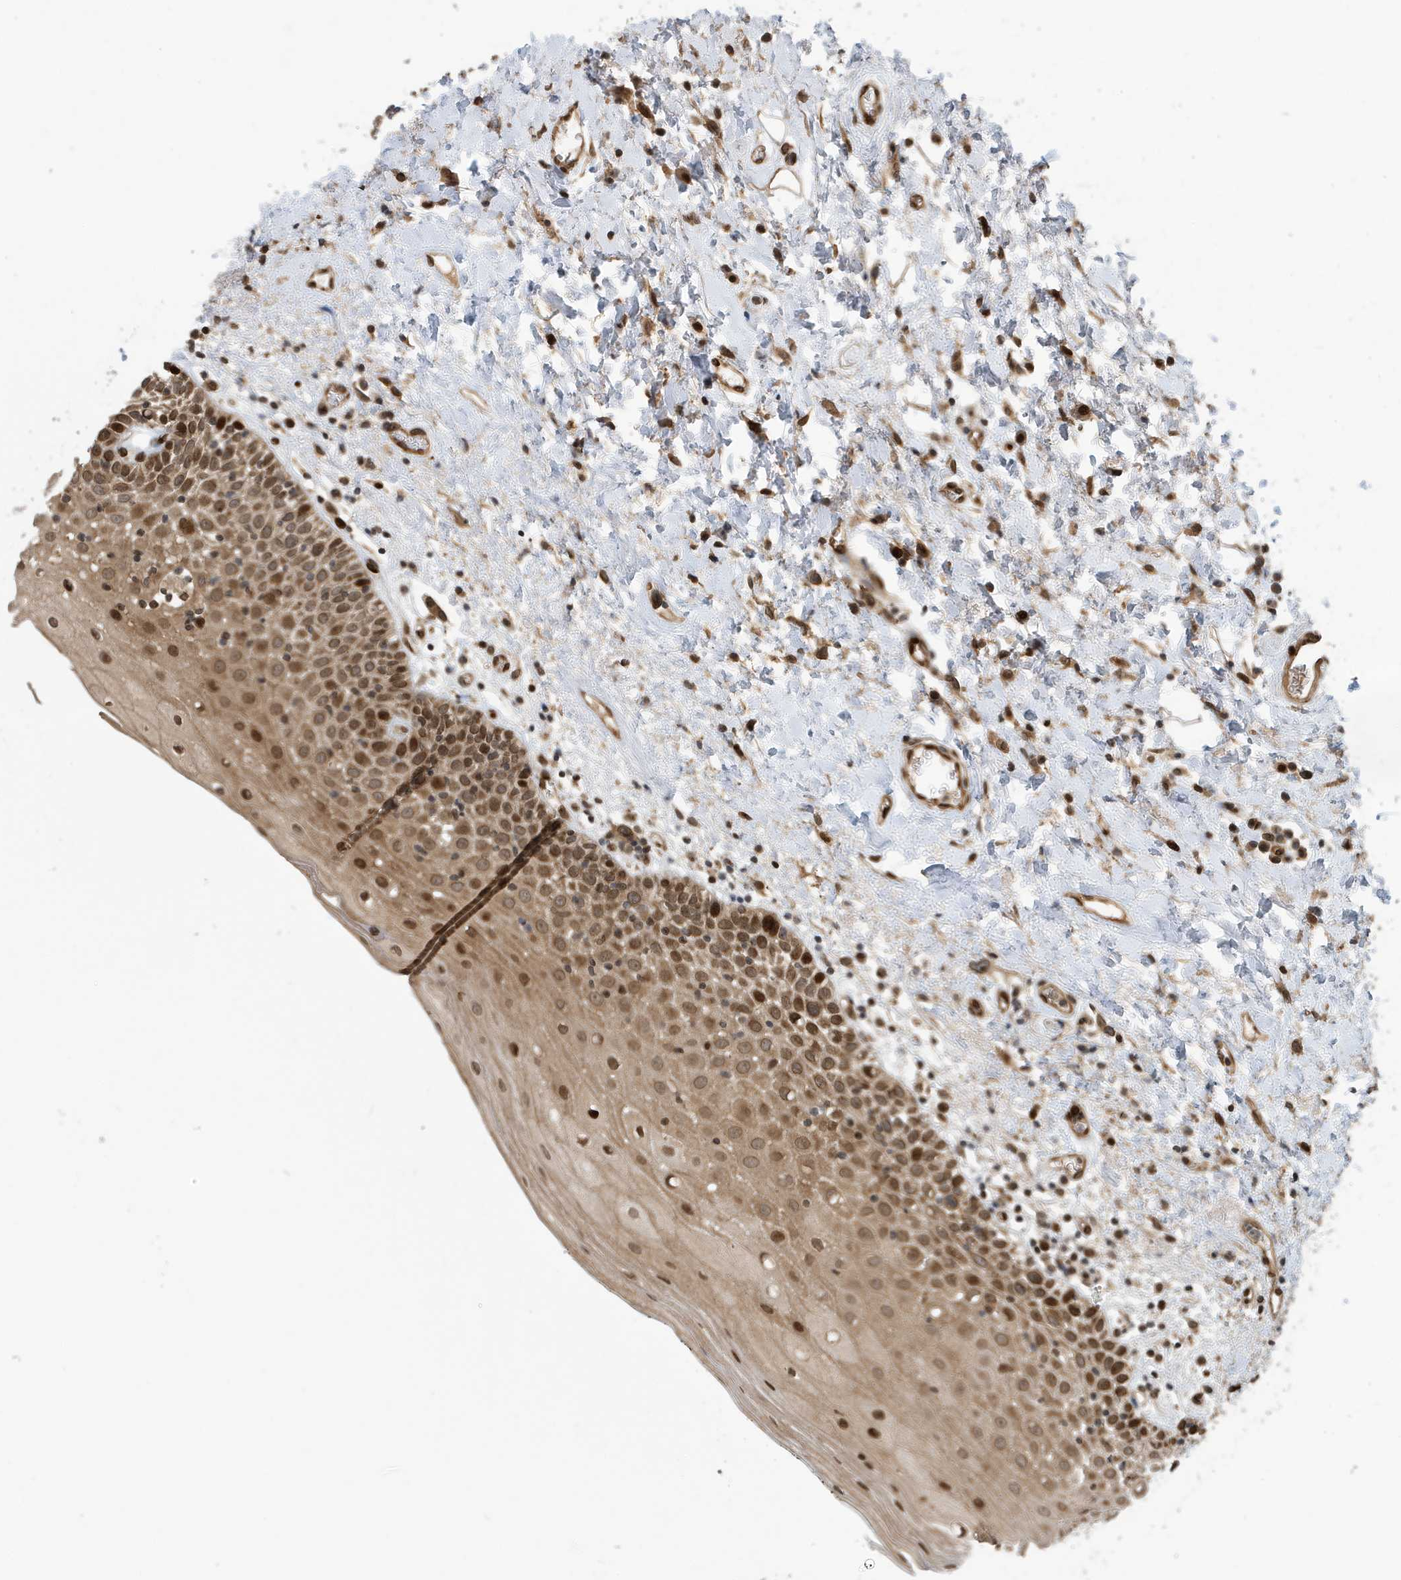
{"staining": {"intensity": "moderate", "quantity": ">75%", "location": "cytoplasmic/membranous,nuclear"}, "tissue": "oral mucosa", "cell_type": "Squamous epithelial cells", "image_type": "normal", "snomed": [{"axis": "morphology", "description": "Normal tissue, NOS"}, {"axis": "topography", "description": "Oral tissue"}], "caption": "The histopathology image shows a brown stain indicating the presence of a protein in the cytoplasmic/membranous,nuclear of squamous epithelial cells in oral mucosa.", "gene": "DUSP18", "patient": {"sex": "male", "age": 74}}